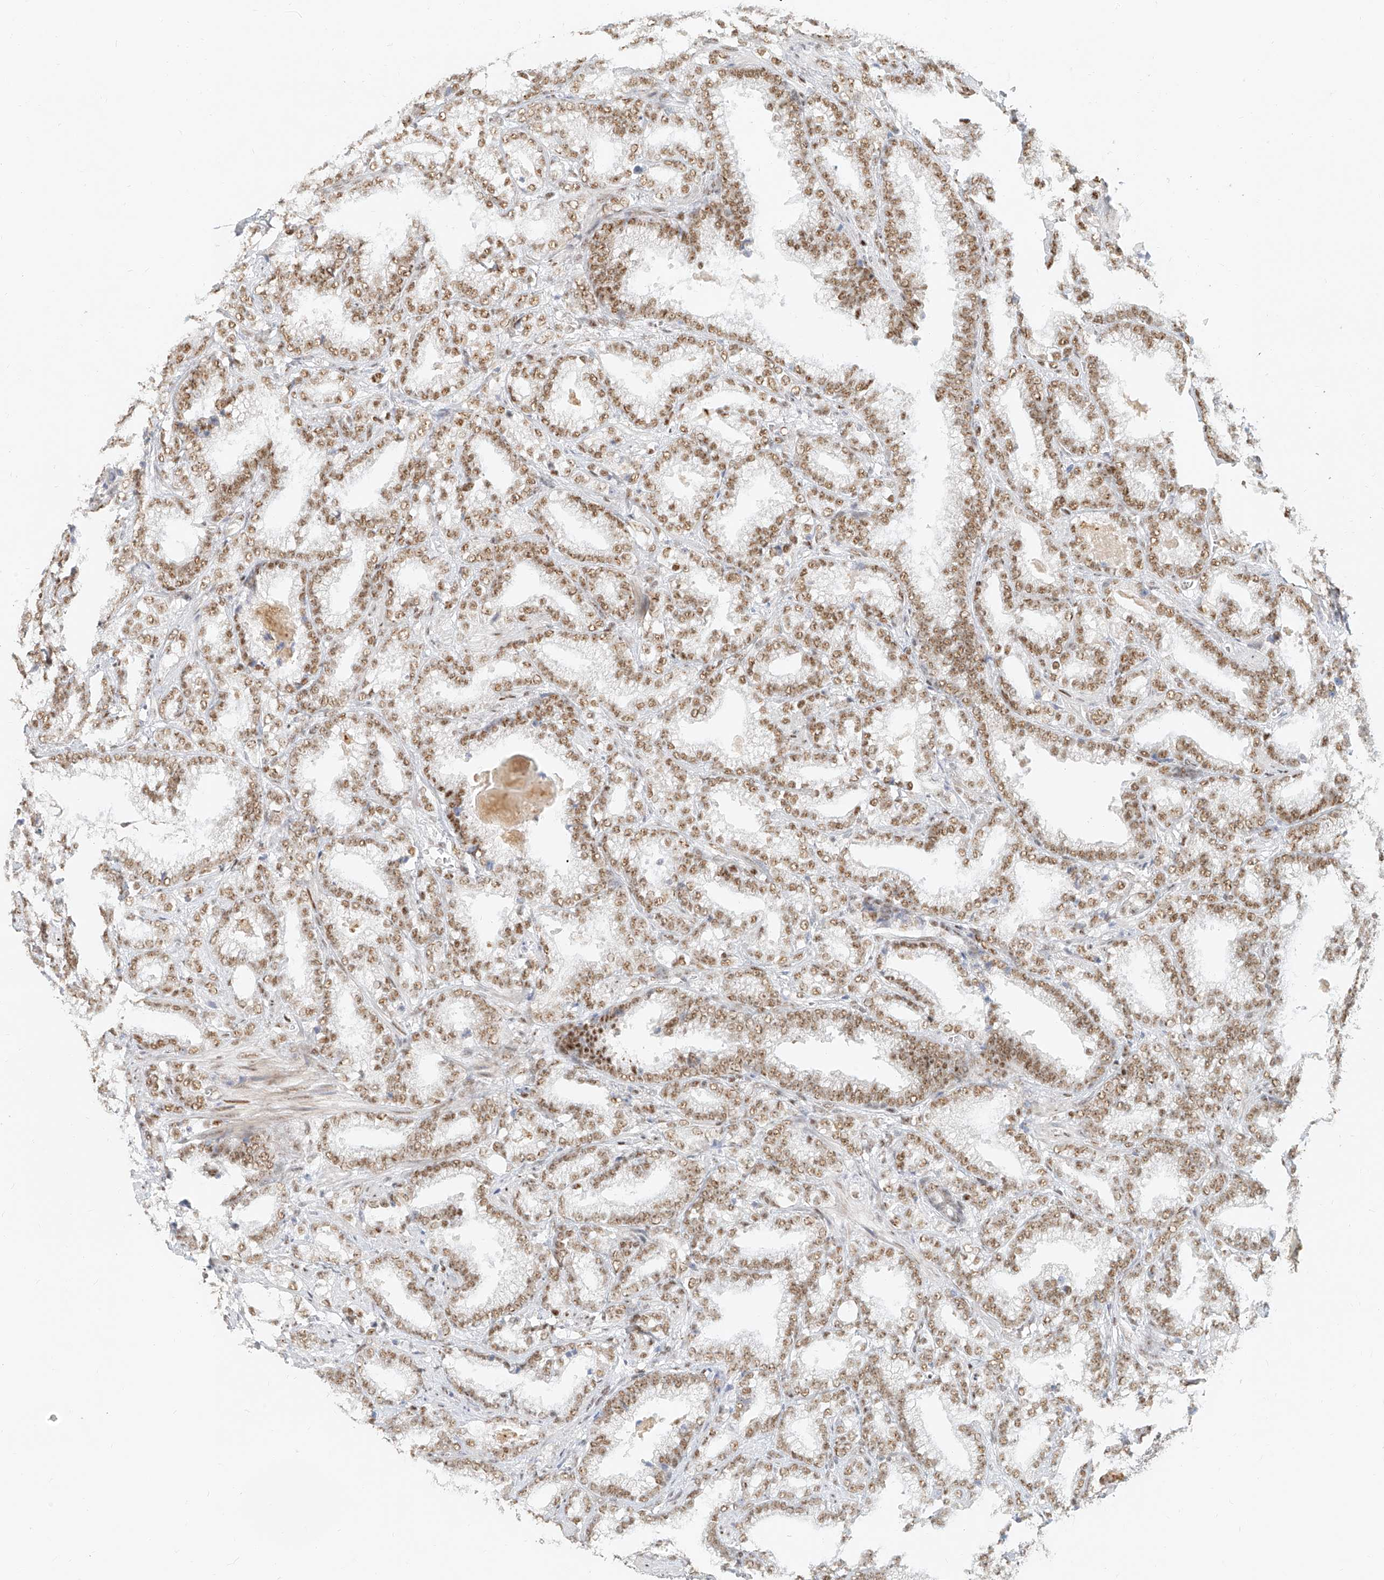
{"staining": {"intensity": "moderate", "quantity": ">75%", "location": "nuclear"}, "tissue": "prostate cancer", "cell_type": "Tumor cells", "image_type": "cancer", "snomed": [{"axis": "morphology", "description": "Adenocarcinoma, High grade"}, {"axis": "topography", "description": "Prostate and seminal vesicle, NOS"}], "caption": "Immunohistochemical staining of human prostate high-grade adenocarcinoma shows medium levels of moderate nuclear expression in approximately >75% of tumor cells. Nuclei are stained in blue.", "gene": "CXorf58", "patient": {"sex": "male", "age": 67}}